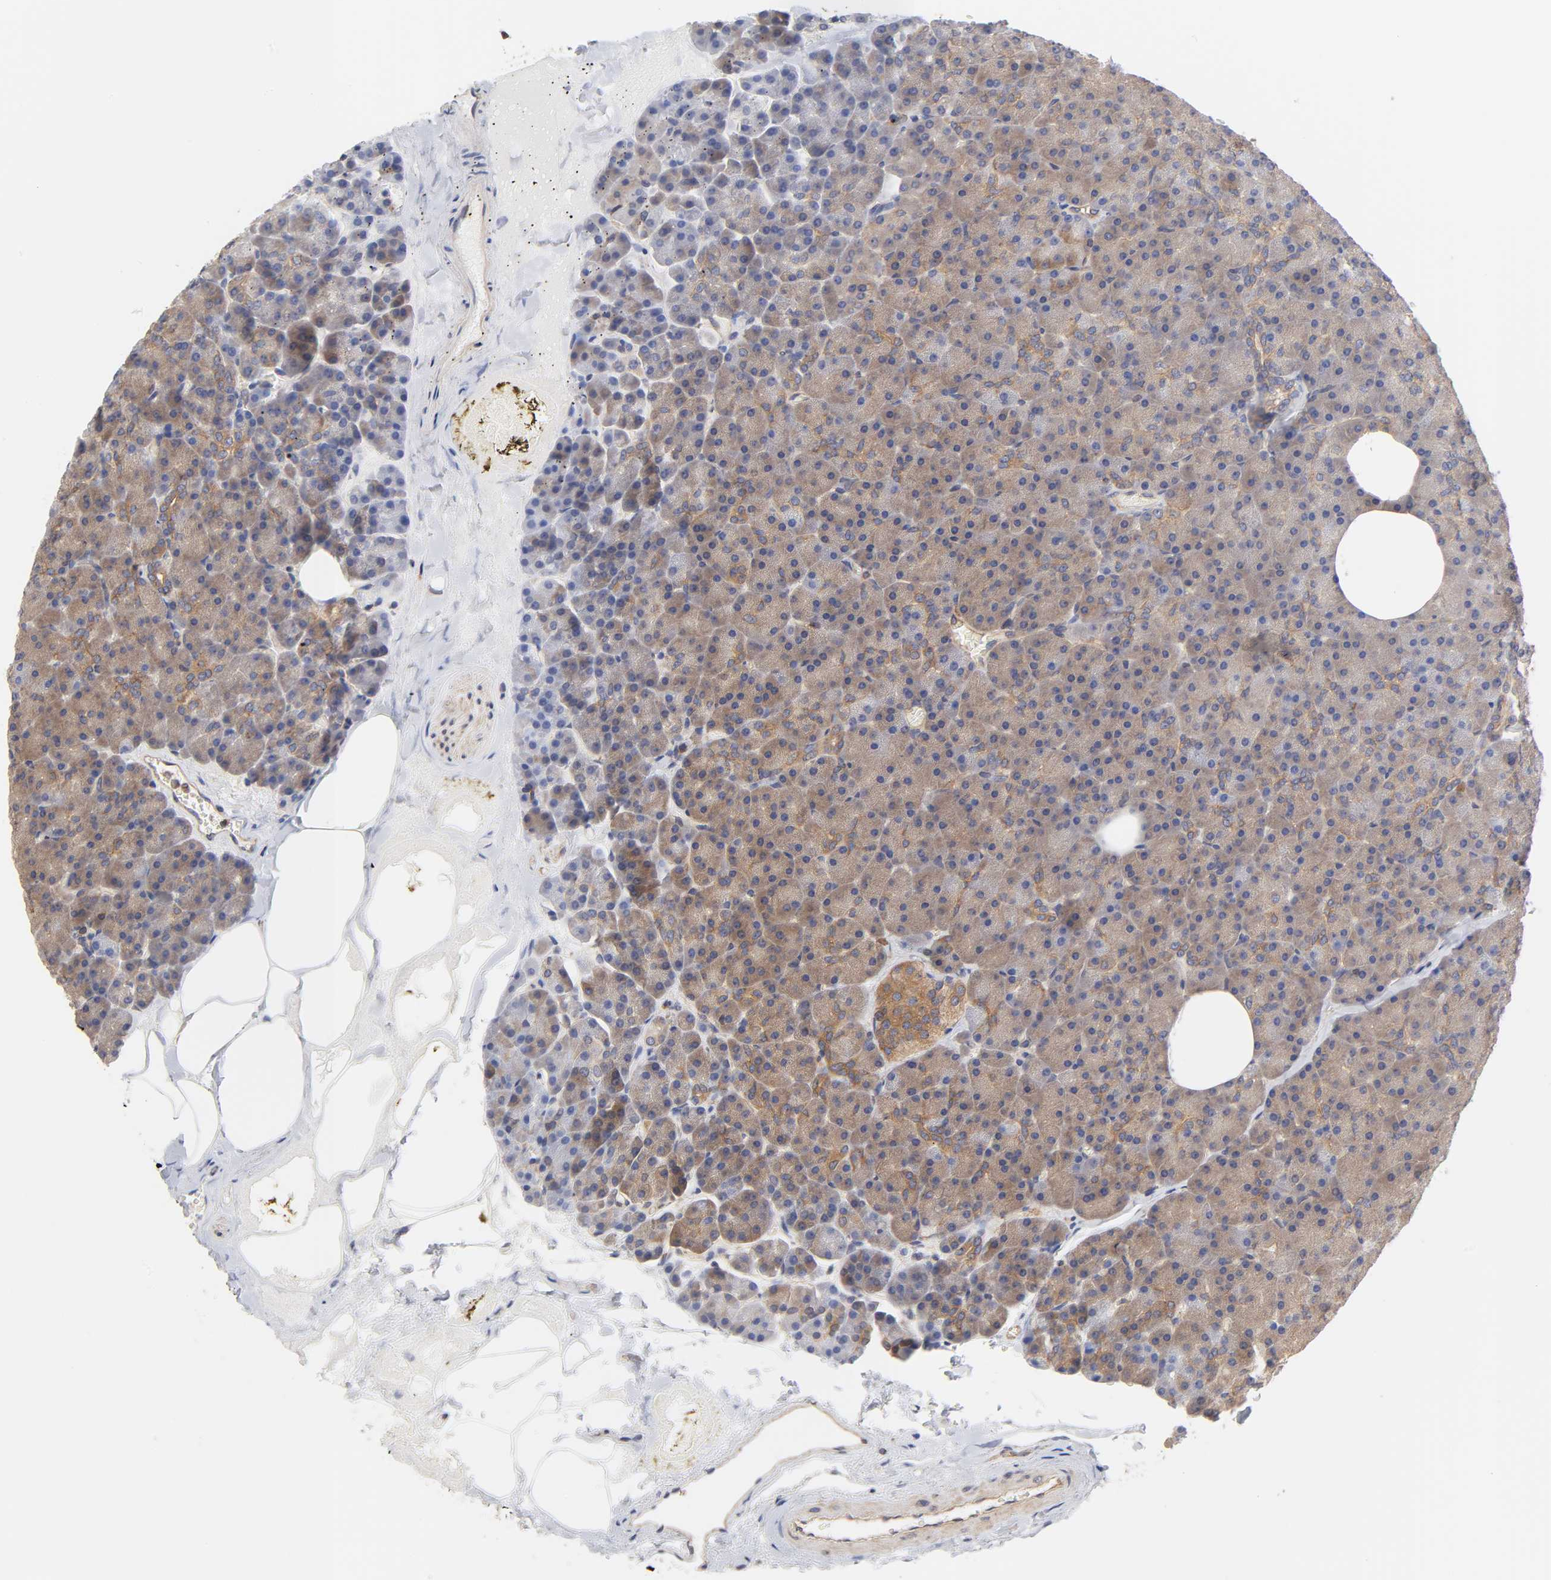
{"staining": {"intensity": "weak", "quantity": ">75%", "location": "cytoplasmic/membranous"}, "tissue": "pancreas", "cell_type": "Exocrine glandular cells", "image_type": "normal", "snomed": [{"axis": "morphology", "description": "Normal tissue, NOS"}, {"axis": "topography", "description": "Pancreas"}], "caption": "Pancreas stained with DAB immunohistochemistry shows low levels of weak cytoplasmic/membranous expression in approximately >75% of exocrine glandular cells.", "gene": "STRN3", "patient": {"sex": "female", "age": 35}}